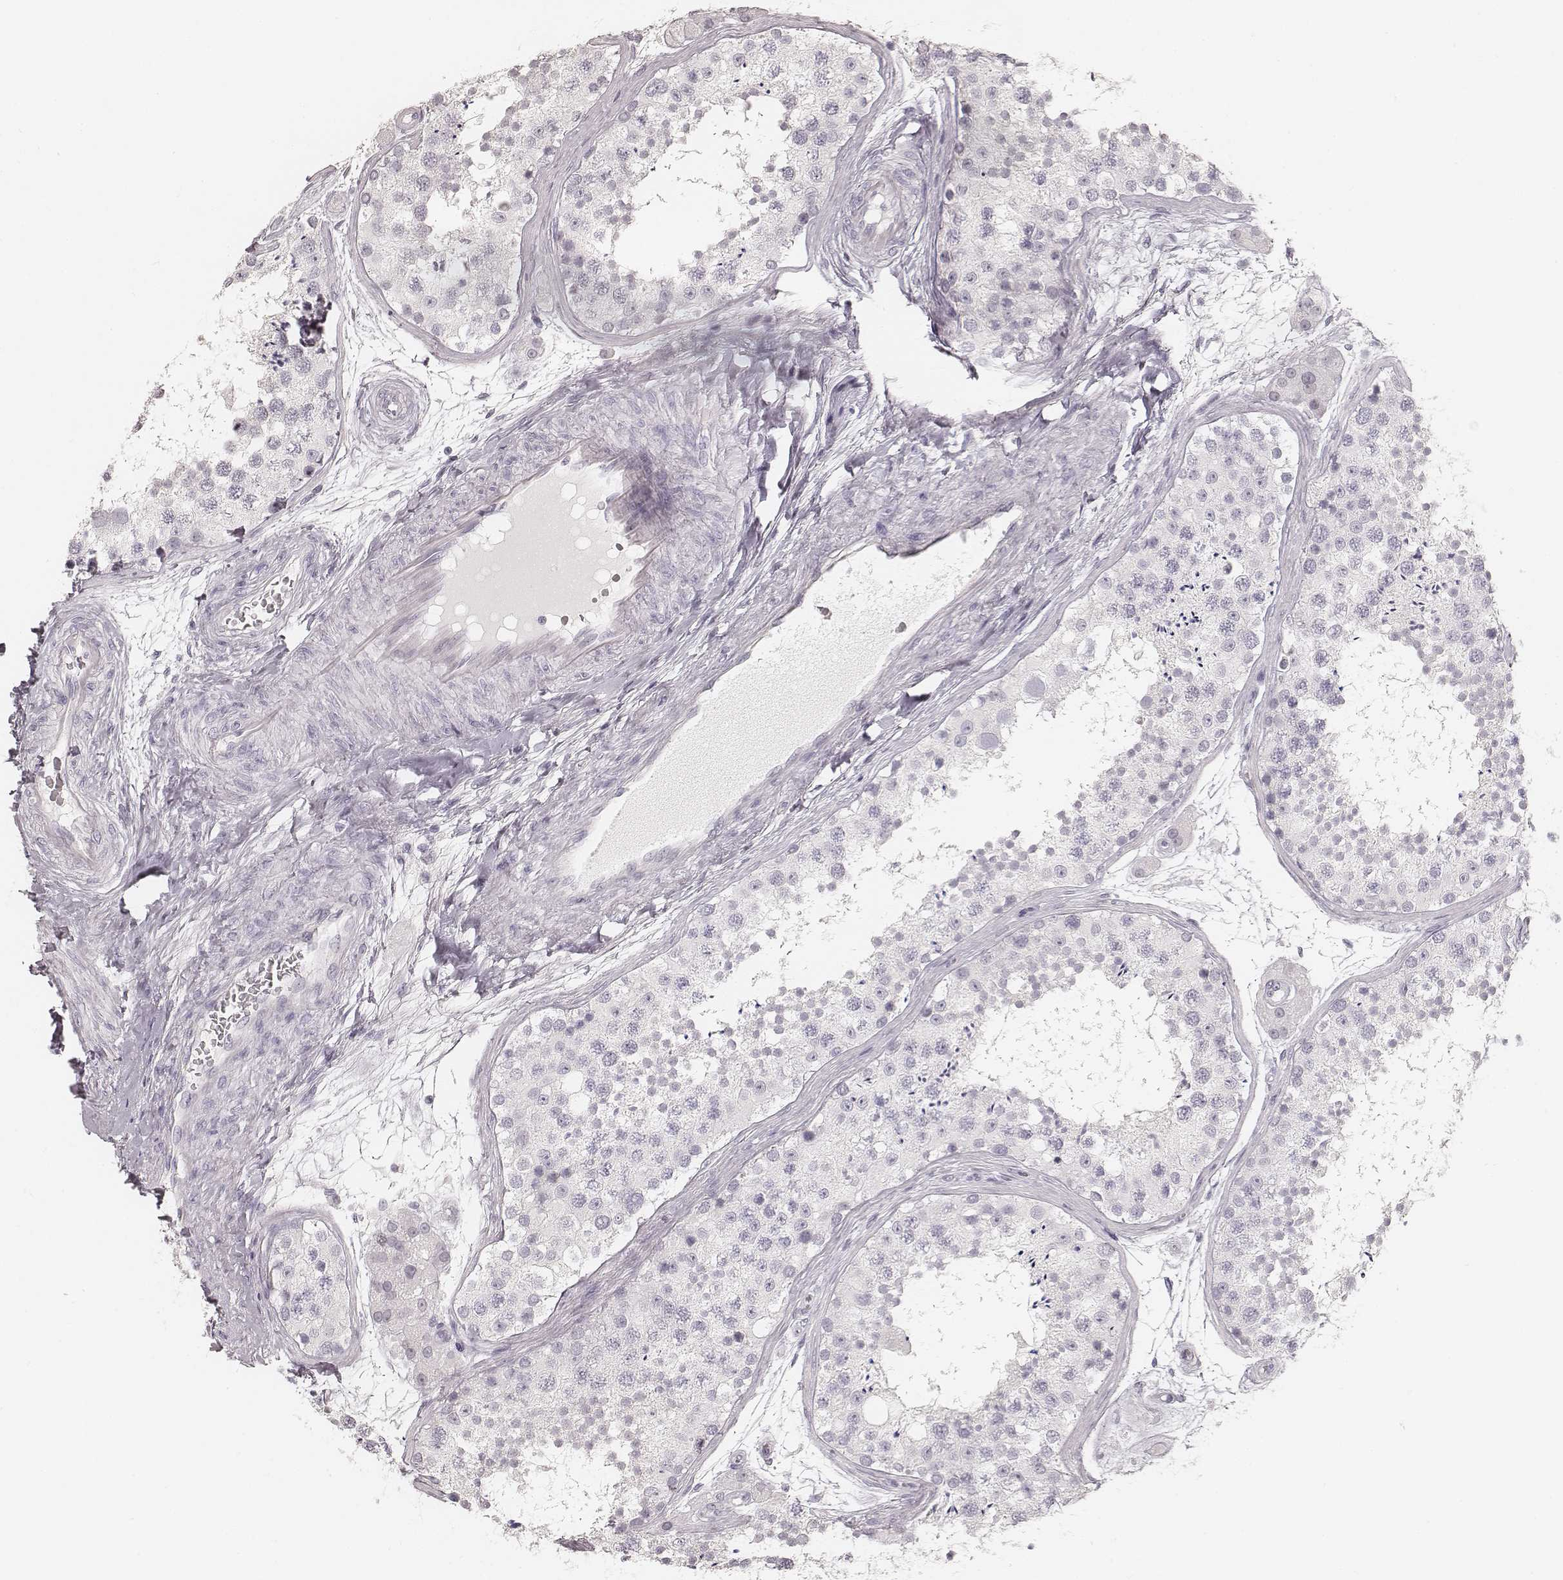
{"staining": {"intensity": "negative", "quantity": "none", "location": "none"}, "tissue": "testis", "cell_type": "Cells in seminiferous ducts", "image_type": "normal", "snomed": [{"axis": "morphology", "description": "Normal tissue, NOS"}, {"axis": "topography", "description": "Testis"}], "caption": "Photomicrograph shows no significant protein positivity in cells in seminiferous ducts of benign testis.", "gene": "HNF4G", "patient": {"sex": "male", "age": 41}}